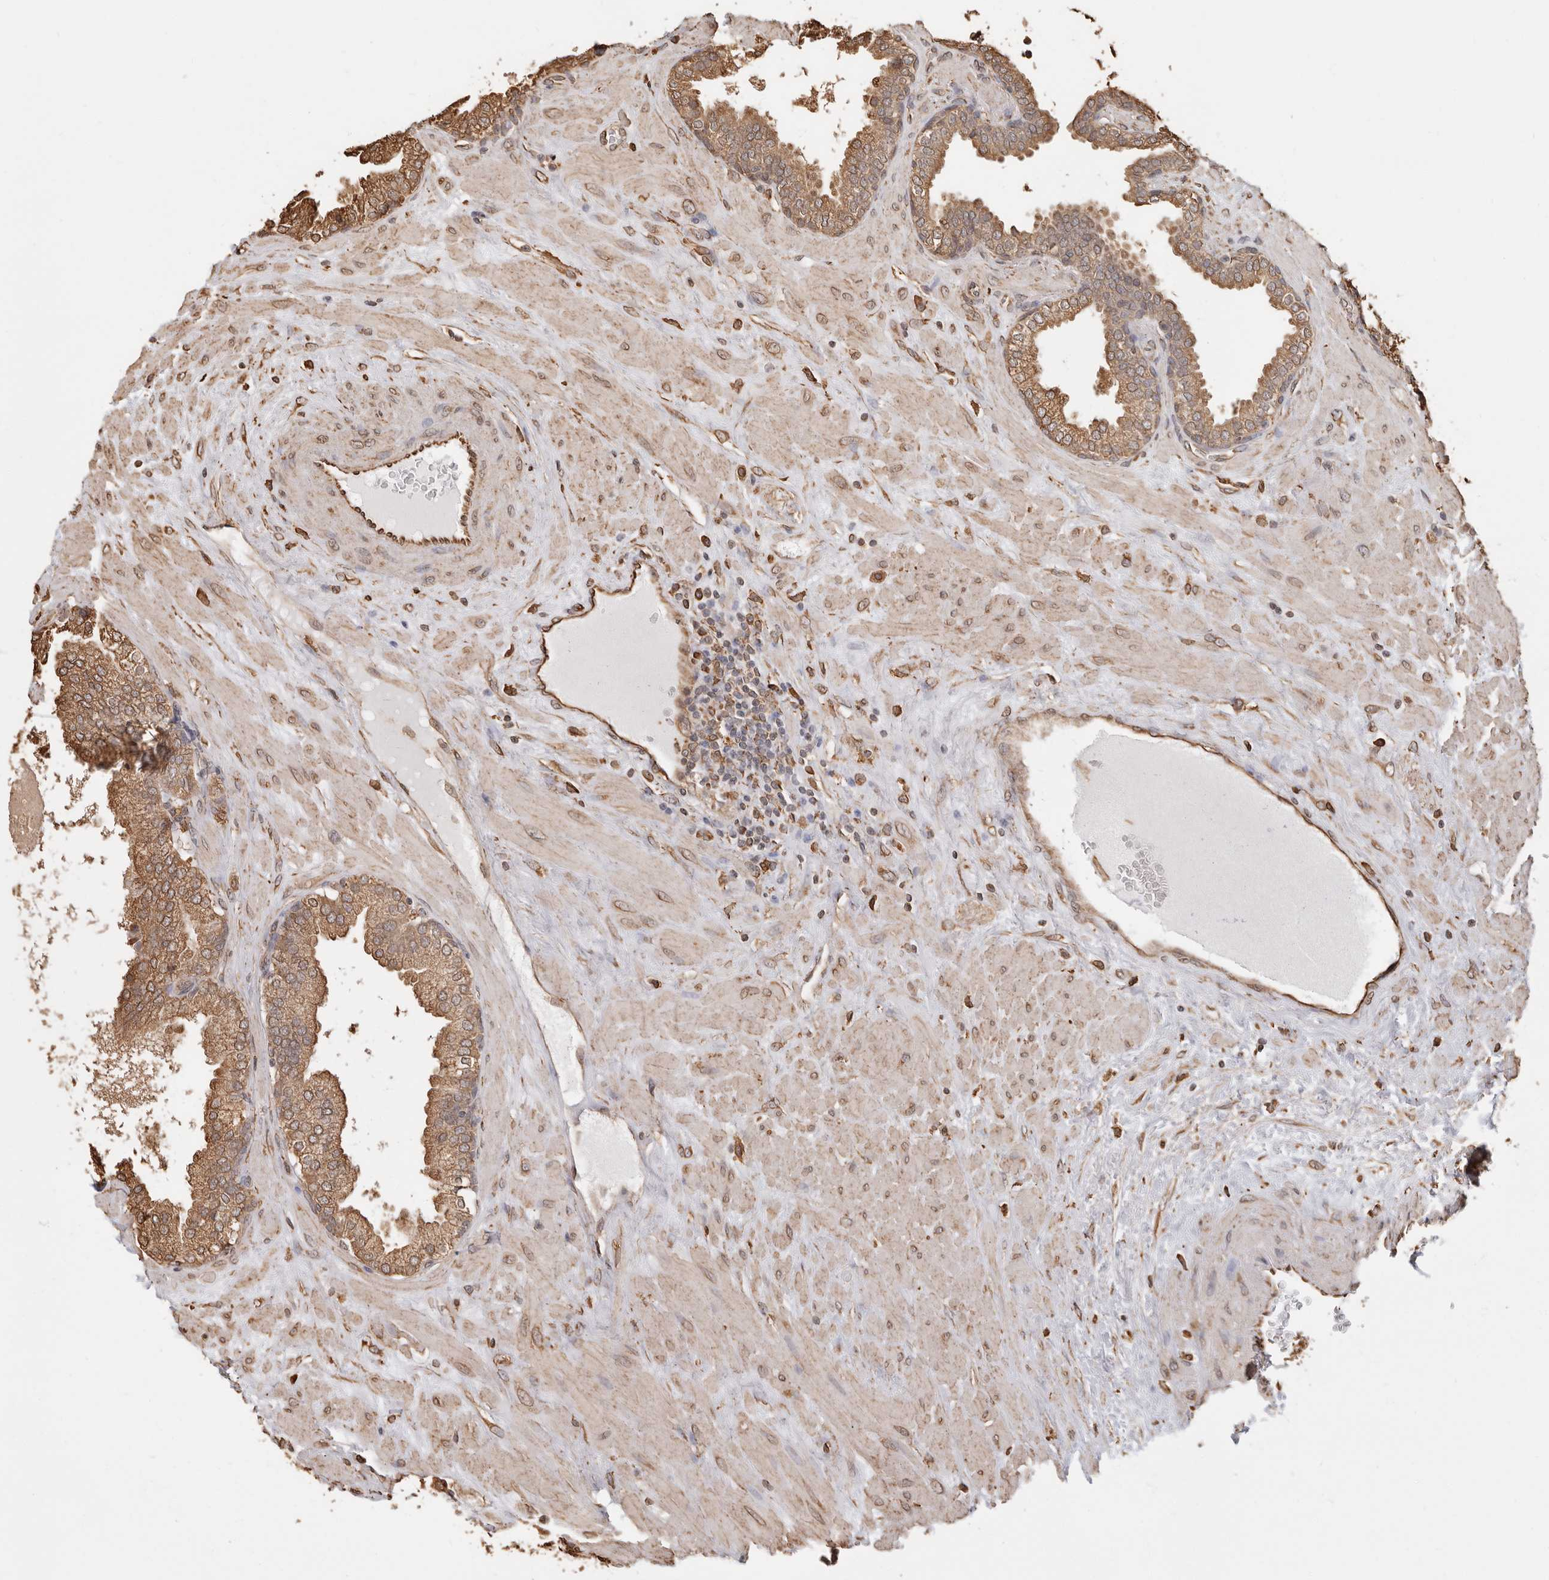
{"staining": {"intensity": "moderate", "quantity": ">75%", "location": "cytoplasmic/membranous"}, "tissue": "prostate", "cell_type": "Glandular cells", "image_type": "normal", "snomed": [{"axis": "morphology", "description": "Normal tissue, NOS"}, {"axis": "topography", "description": "Prostate"}], "caption": "Immunohistochemical staining of unremarkable human prostate exhibits moderate cytoplasmic/membranous protein positivity in about >75% of glandular cells. The staining was performed using DAB, with brown indicating positive protein expression. Nuclei are stained blue with hematoxylin.", "gene": "ARHGEF10L", "patient": {"sex": "male", "age": 51}}